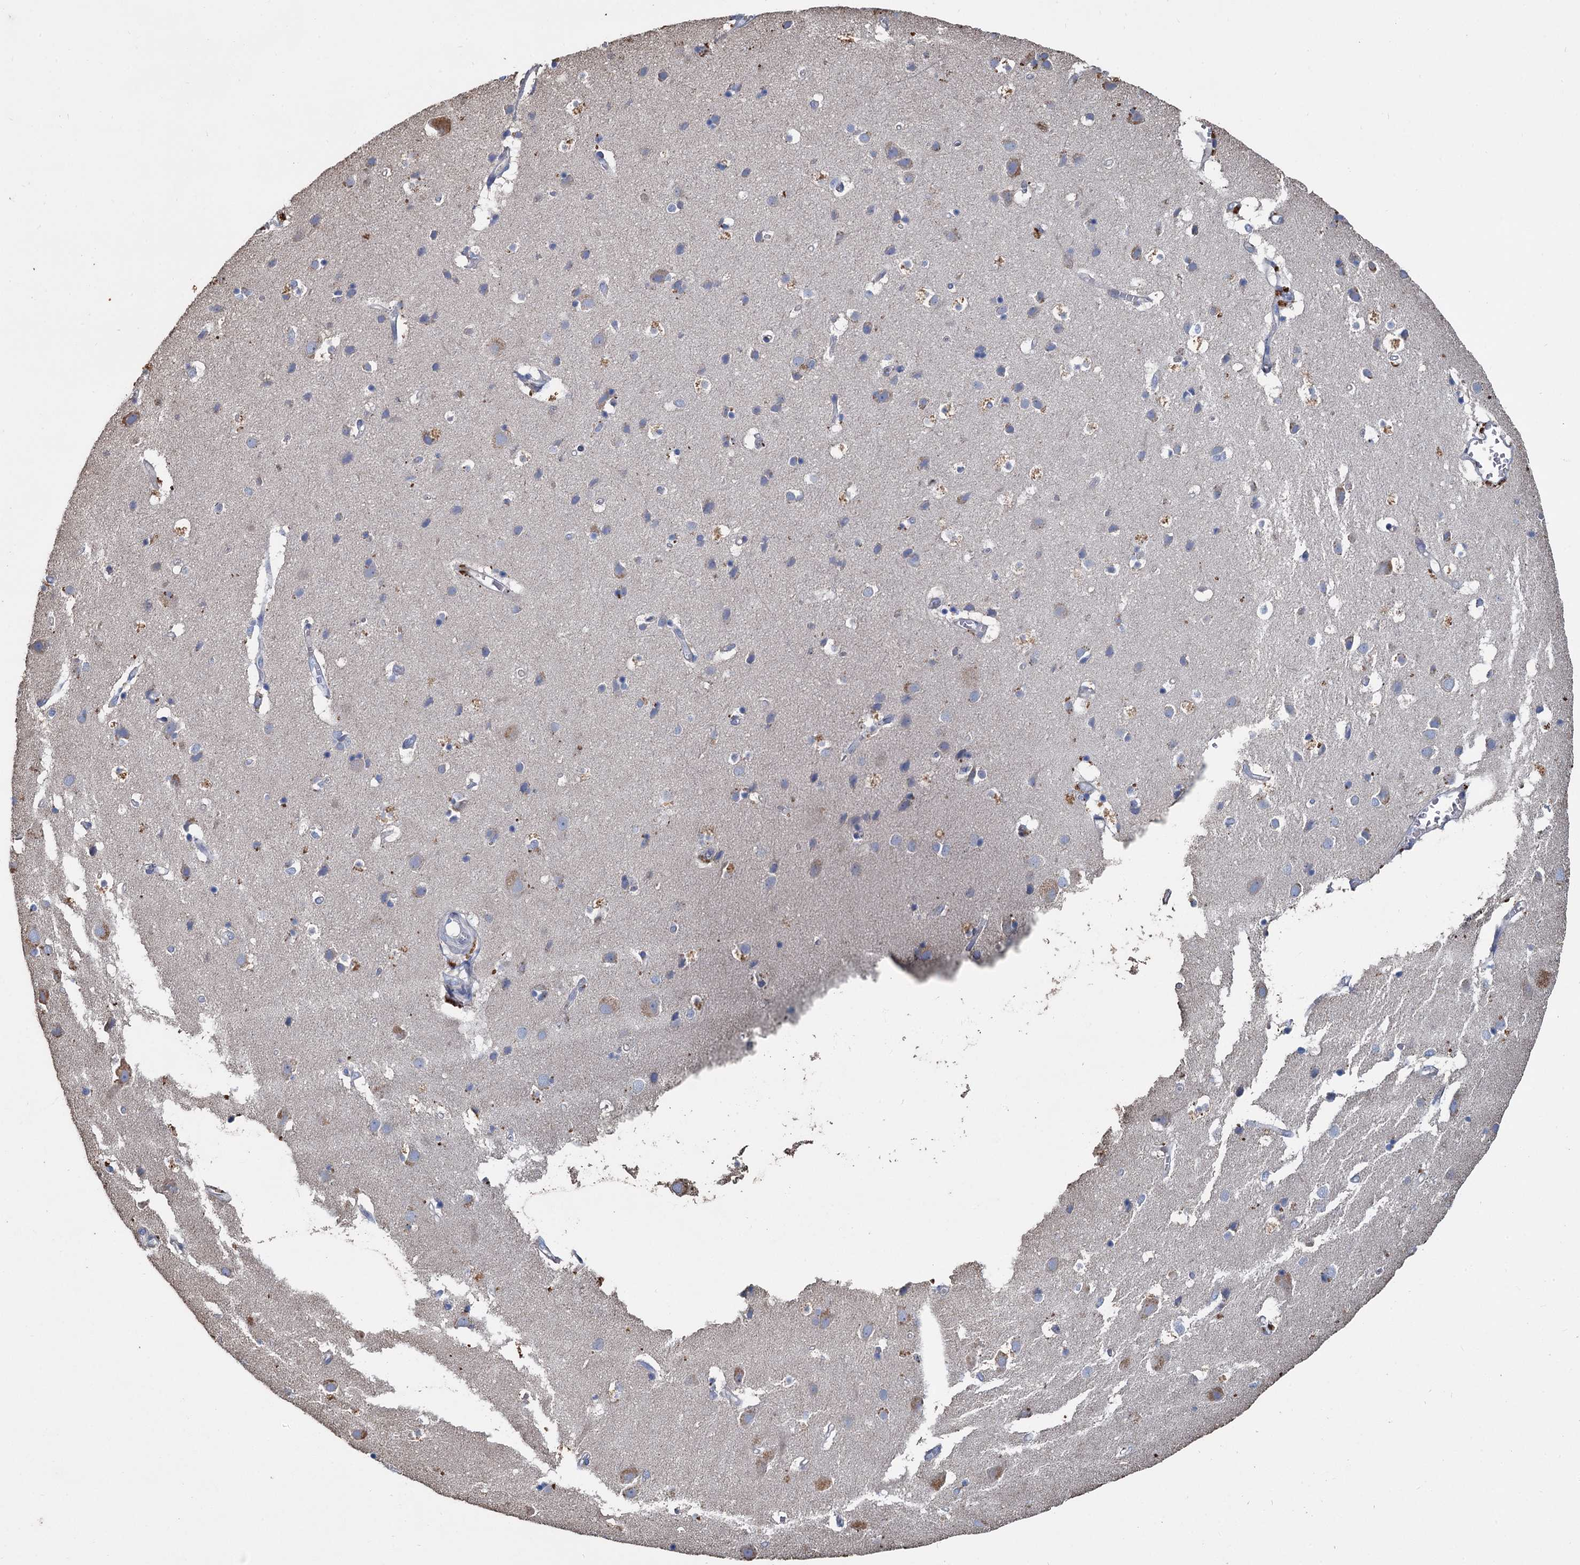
{"staining": {"intensity": "negative", "quantity": "none", "location": "none"}, "tissue": "cerebral cortex", "cell_type": "Endothelial cells", "image_type": "normal", "snomed": [{"axis": "morphology", "description": "Normal tissue, NOS"}, {"axis": "topography", "description": "Cerebral cortex"}], "caption": "Photomicrograph shows no protein positivity in endothelial cells of benign cerebral cortex.", "gene": "TCTN2", "patient": {"sex": "male", "age": 54}}